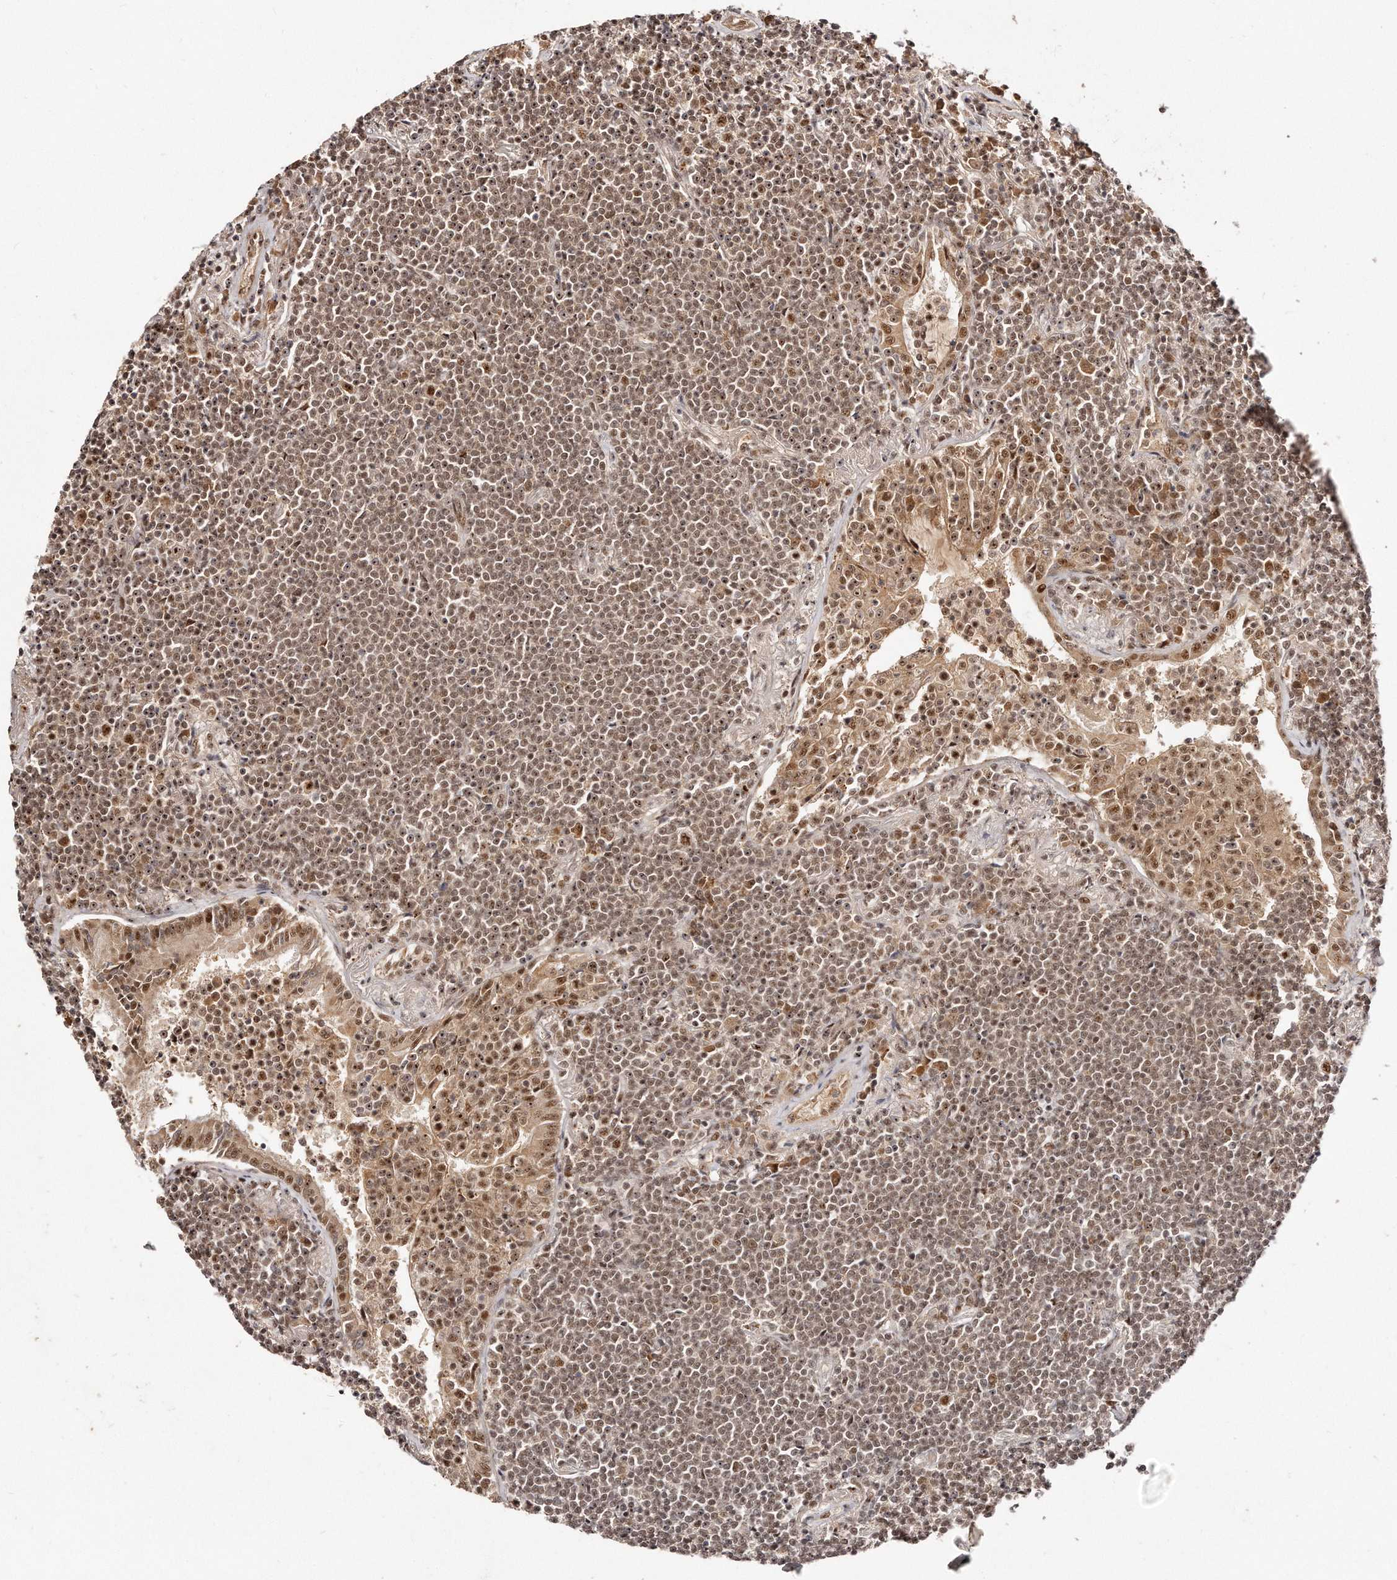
{"staining": {"intensity": "moderate", "quantity": ">75%", "location": "nuclear"}, "tissue": "lymphoma", "cell_type": "Tumor cells", "image_type": "cancer", "snomed": [{"axis": "morphology", "description": "Malignant lymphoma, non-Hodgkin's type, Low grade"}, {"axis": "topography", "description": "Lung"}], "caption": "Malignant lymphoma, non-Hodgkin's type (low-grade) stained for a protein (brown) demonstrates moderate nuclear positive positivity in about >75% of tumor cells.", "gene": "SOX4", "patient": {"sex": "female", "age": 71}}